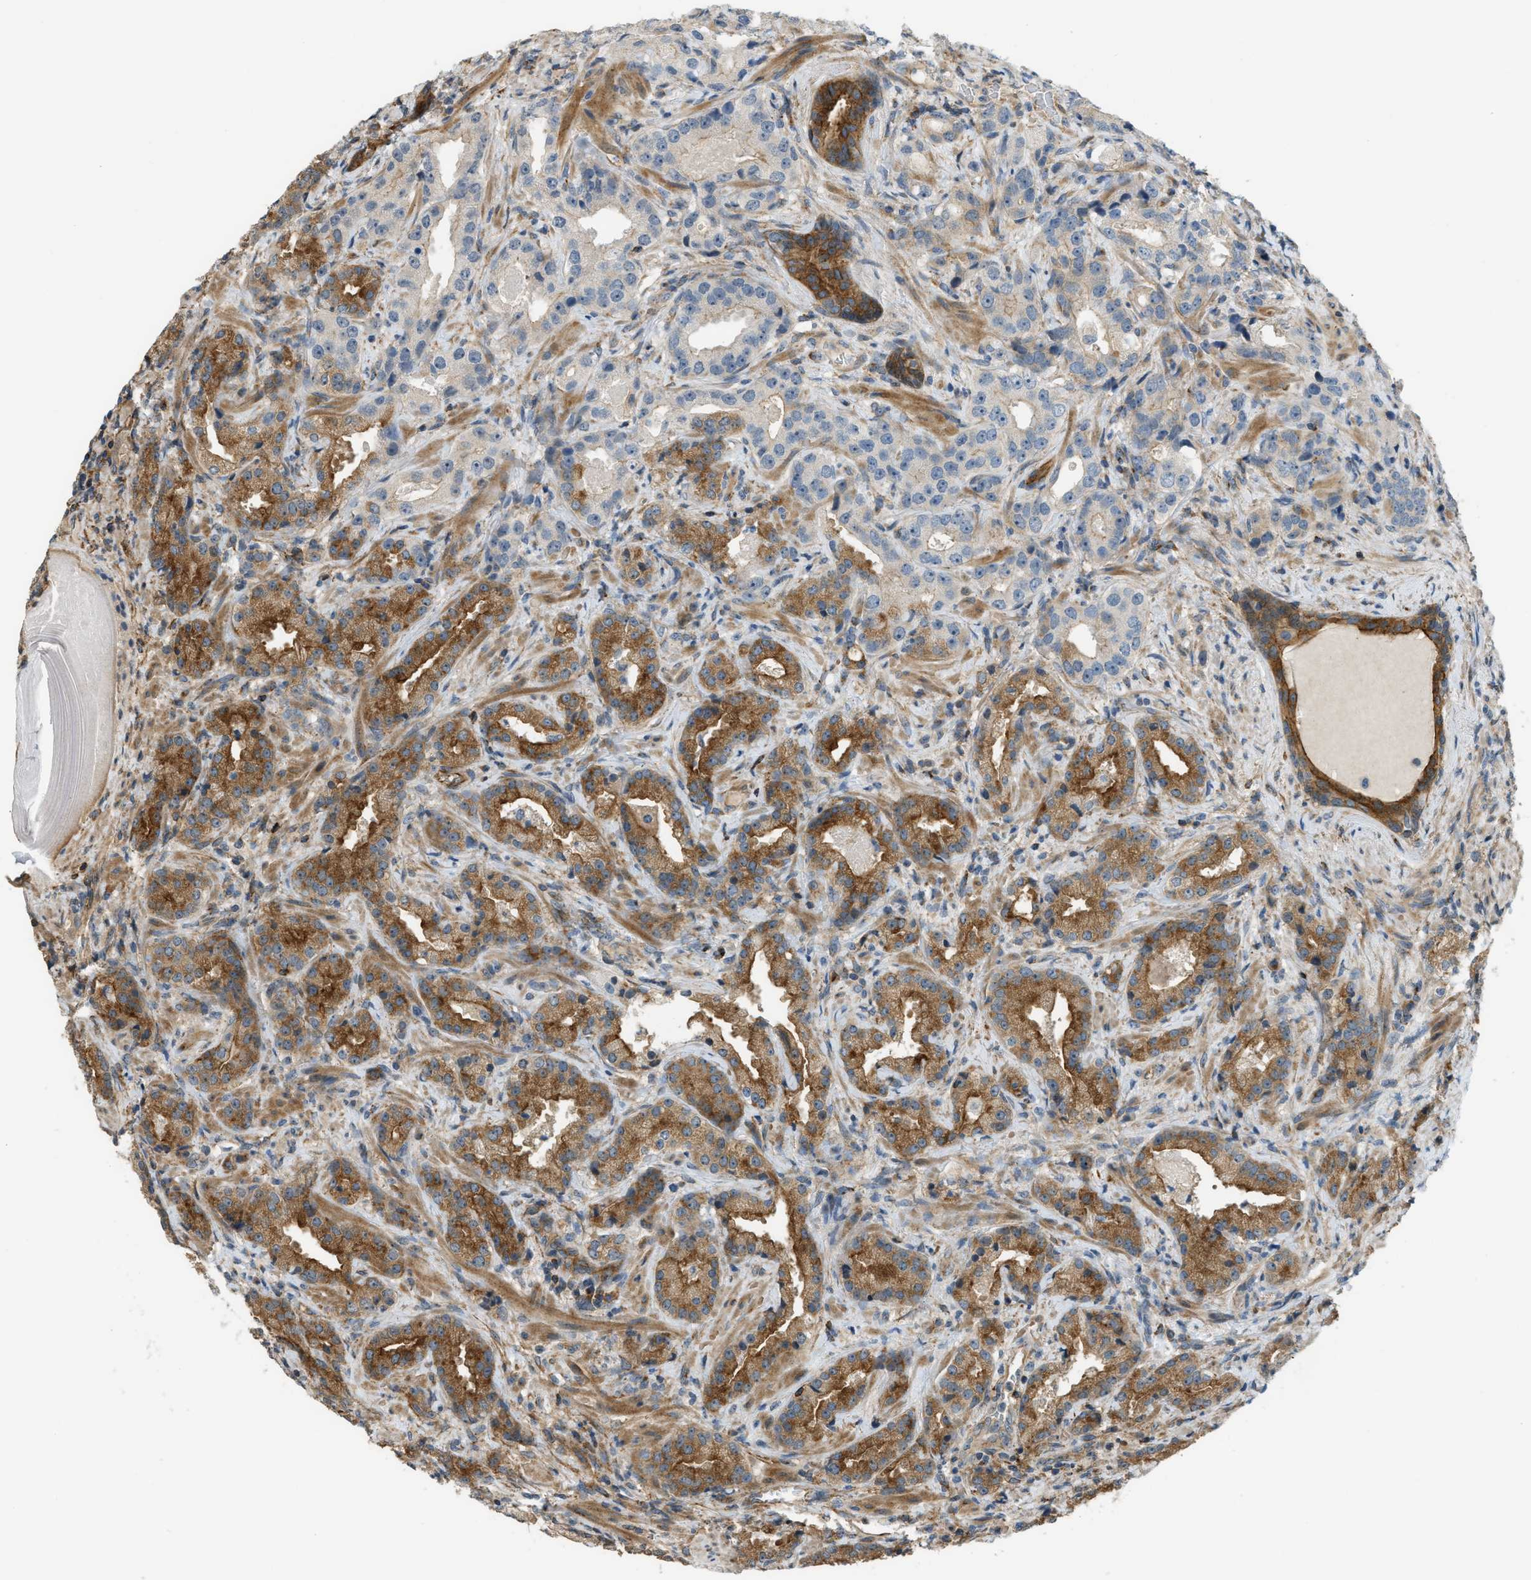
{"staining": {"intensity": "moderate", "quantity": "25%-75%", "location": "cytoplasmic/membranous"}, "tissue": "prostate cancer", "cell_type": "Tumor cells", "image_type": "cancer", "snomed": [{"axis": "morphology", "description": "Adenocarcinoma, High grade"}, {"axis": "topography", "description": "Prostate"}], "caption": "The photomicrograph reveals immunohistochemical staining of prostate cancer (high-grade adenocarcinoma). There is moderate cytoplasmic/membranous expression is identified in about 25%-75% of tumor cells.", "gene": "KIAA1671", "patient": {"sex": "male", "age": 63}}